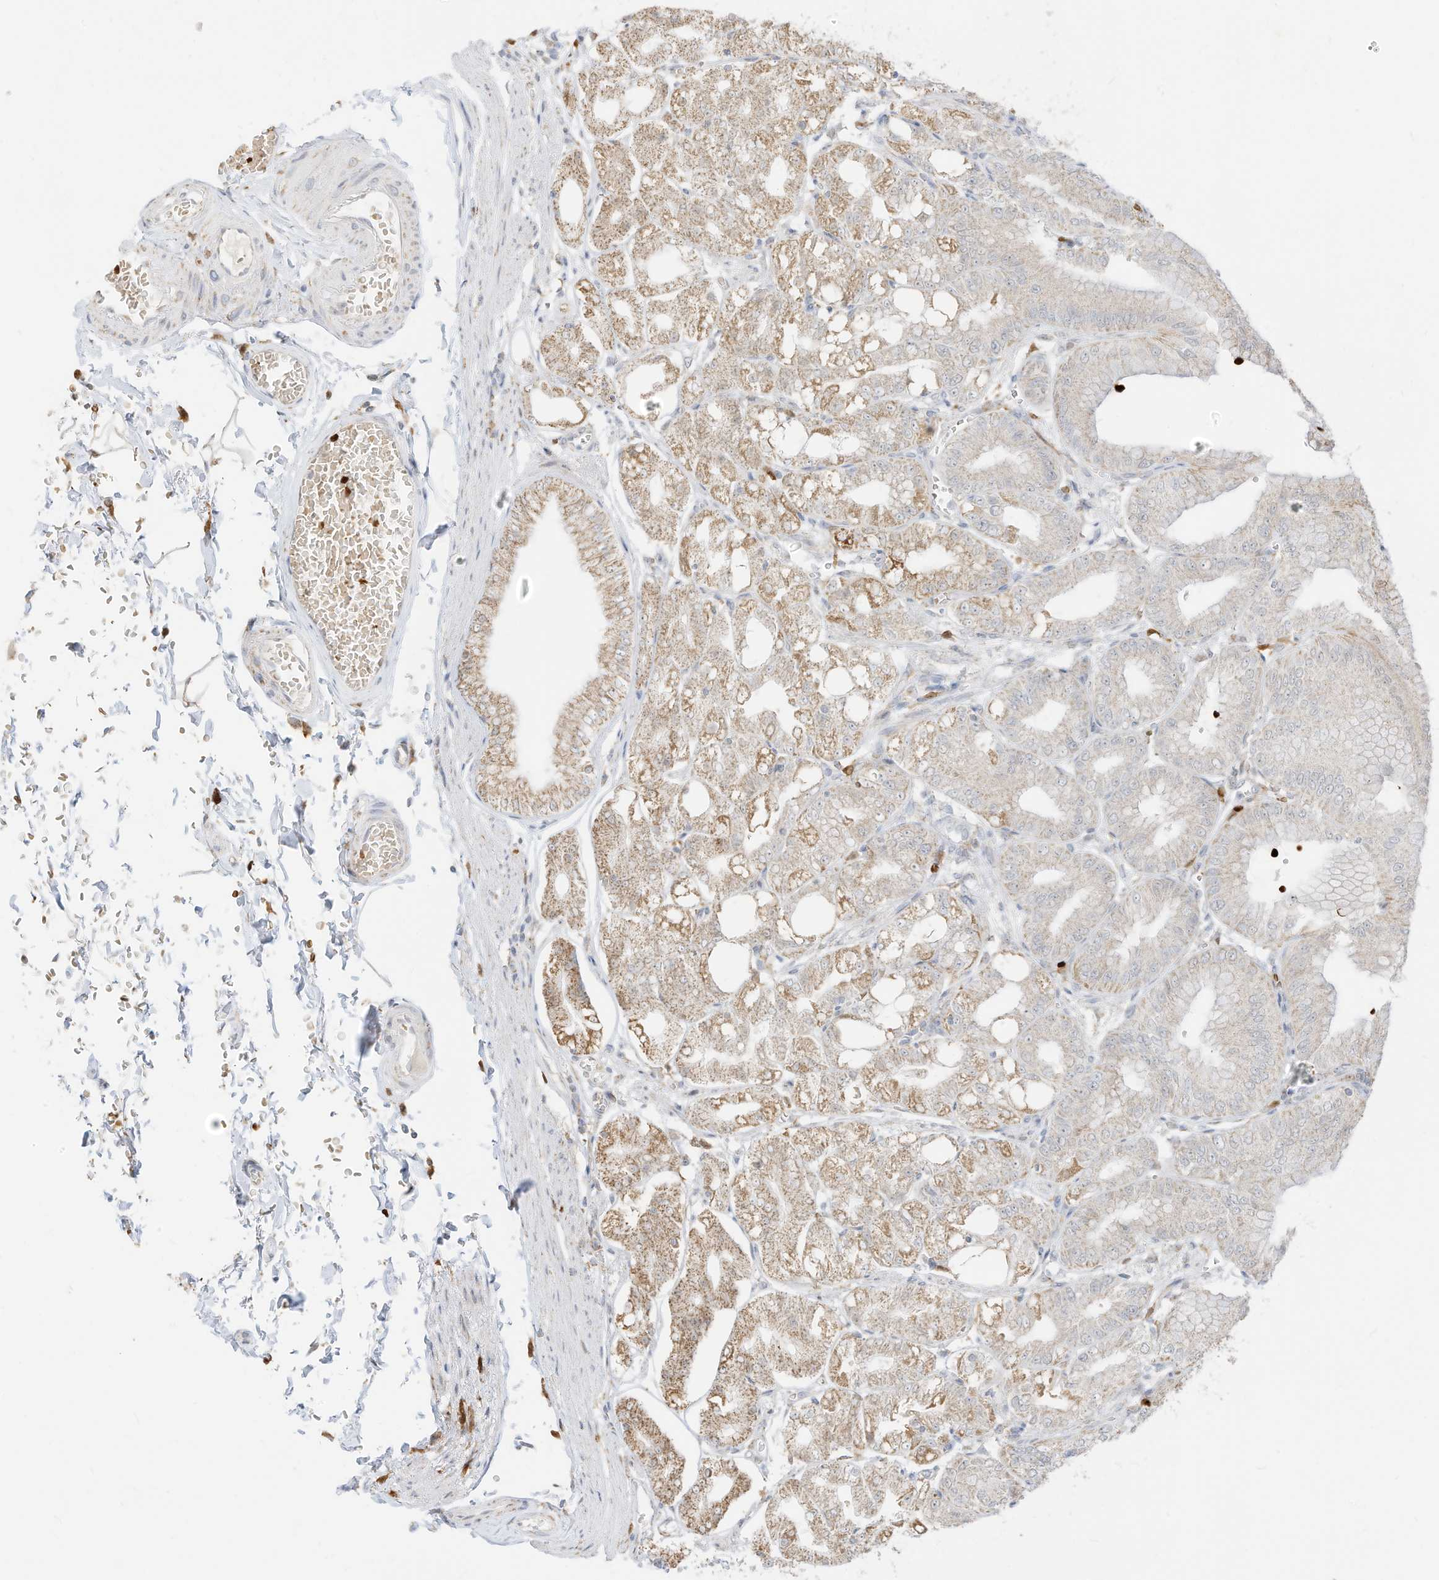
{"staining": {"intensity": "moderate", "quantity": ">75%", "location": "cytoplasmic/membranous"}, "tissue": "stomach", "cell_type": "Glandular cells", "image_type": "normal", "snomed": [{"axis": "morphology", "description": "Normal tissue, NOS"}, {"axis": "topography", "description": "Stomach, lower"}], "caption": "The micrograph displays immunohistochemical staining of benign stomach. There is moderate cytoplasmic/membranous positivity is appreciated in approximately >75% of glandular cells.", "gene": "MTUS2", "patient": {"sex": "male", "age": 71}}